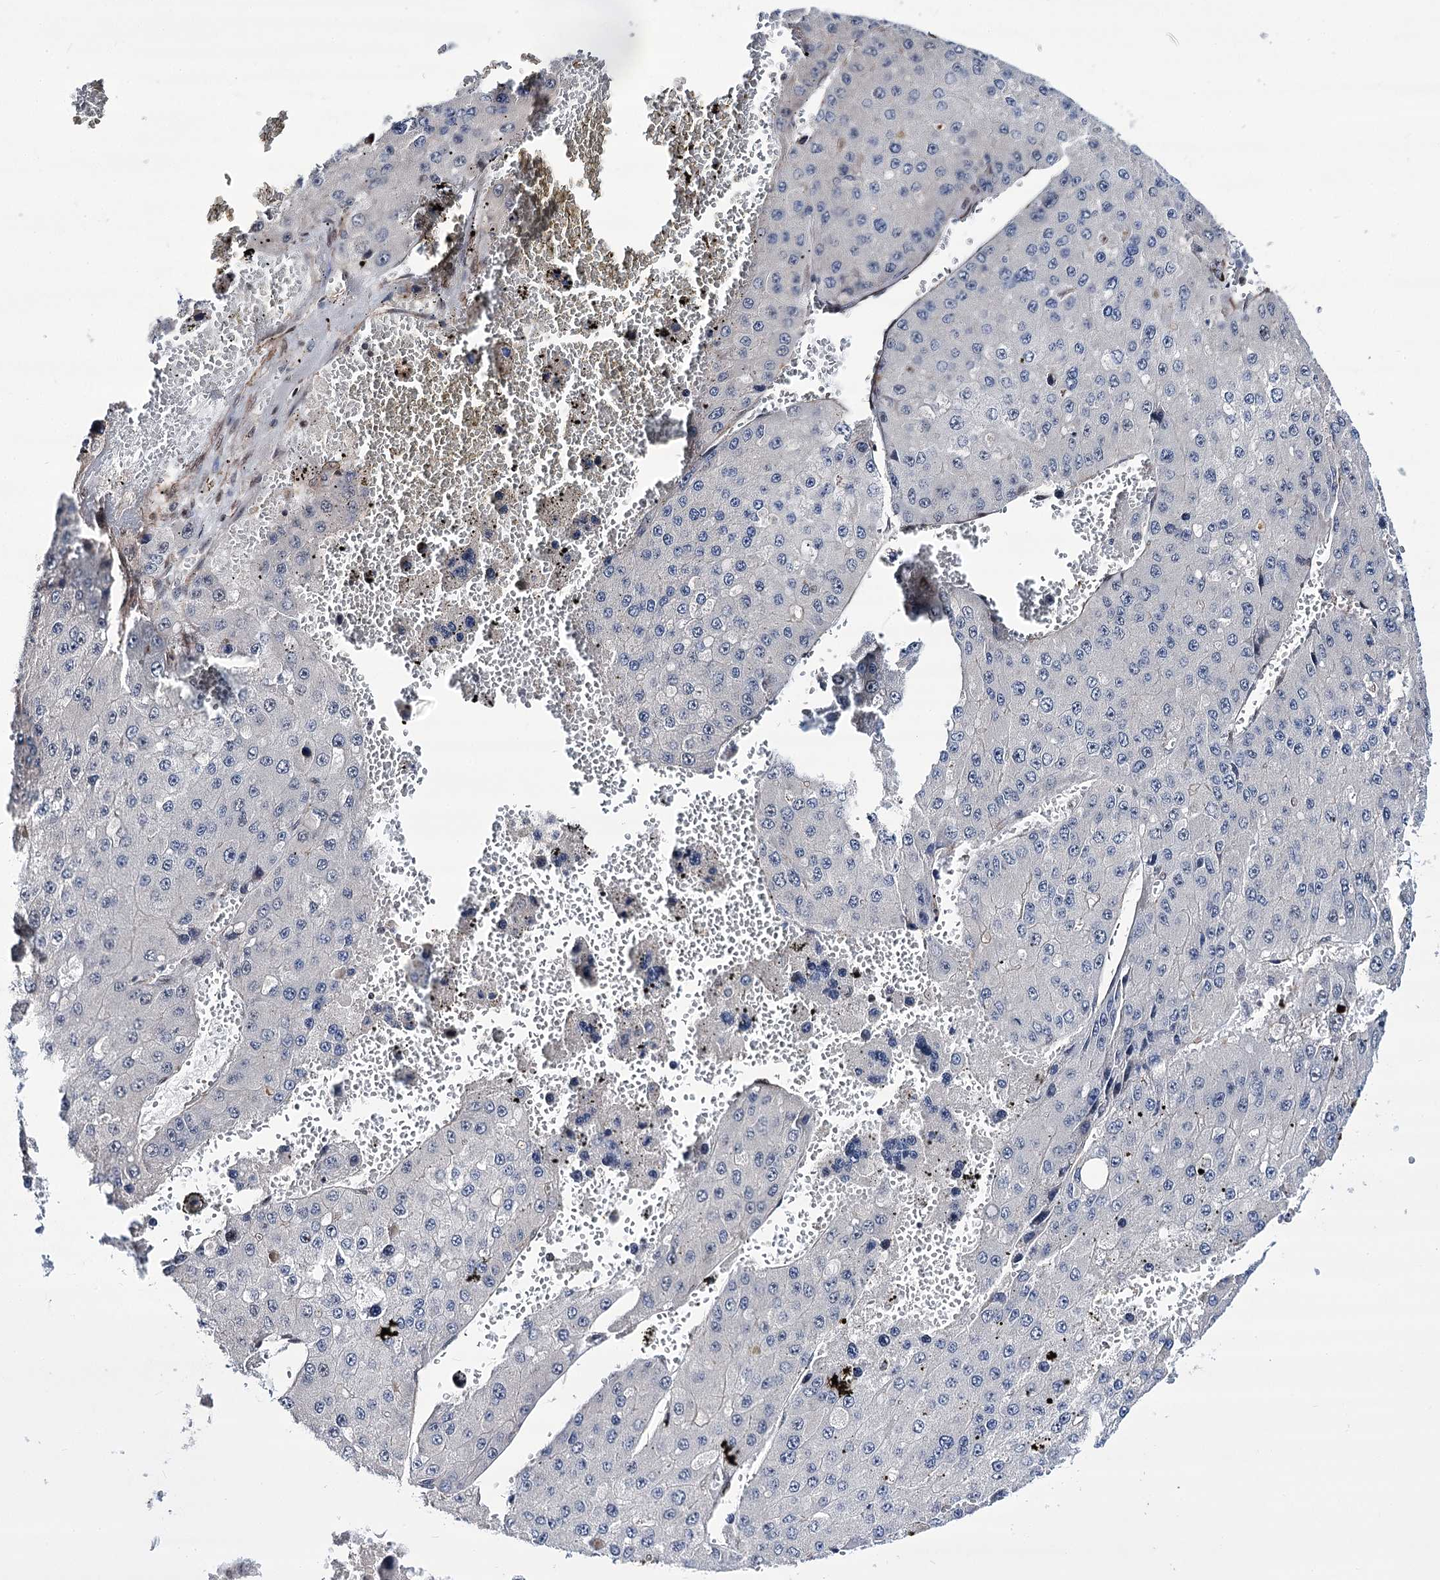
{"staining": {"intensity": "negative", "quantity": "none", "location": "none"}, "tissue": "liver cancer", "cell_type": "Tumor cells", "image_type": "cancer", "snomed": [{"axis": "morphology", "description": "Carcinoma, Hepatocellular, NOS"}, {"axis": "topography", "description": "Liver"}], "caption": "An IHC micrograph of liver cancer (hepatocellular carcinoma) is shown. There is no staining in tumor cells of liver cancer (hepatocellular carcinoma). (IHC, brightfield microscopy, high magnification).", "gene": "CHMP7", "patient": {"sex": "female", "age": 73}}